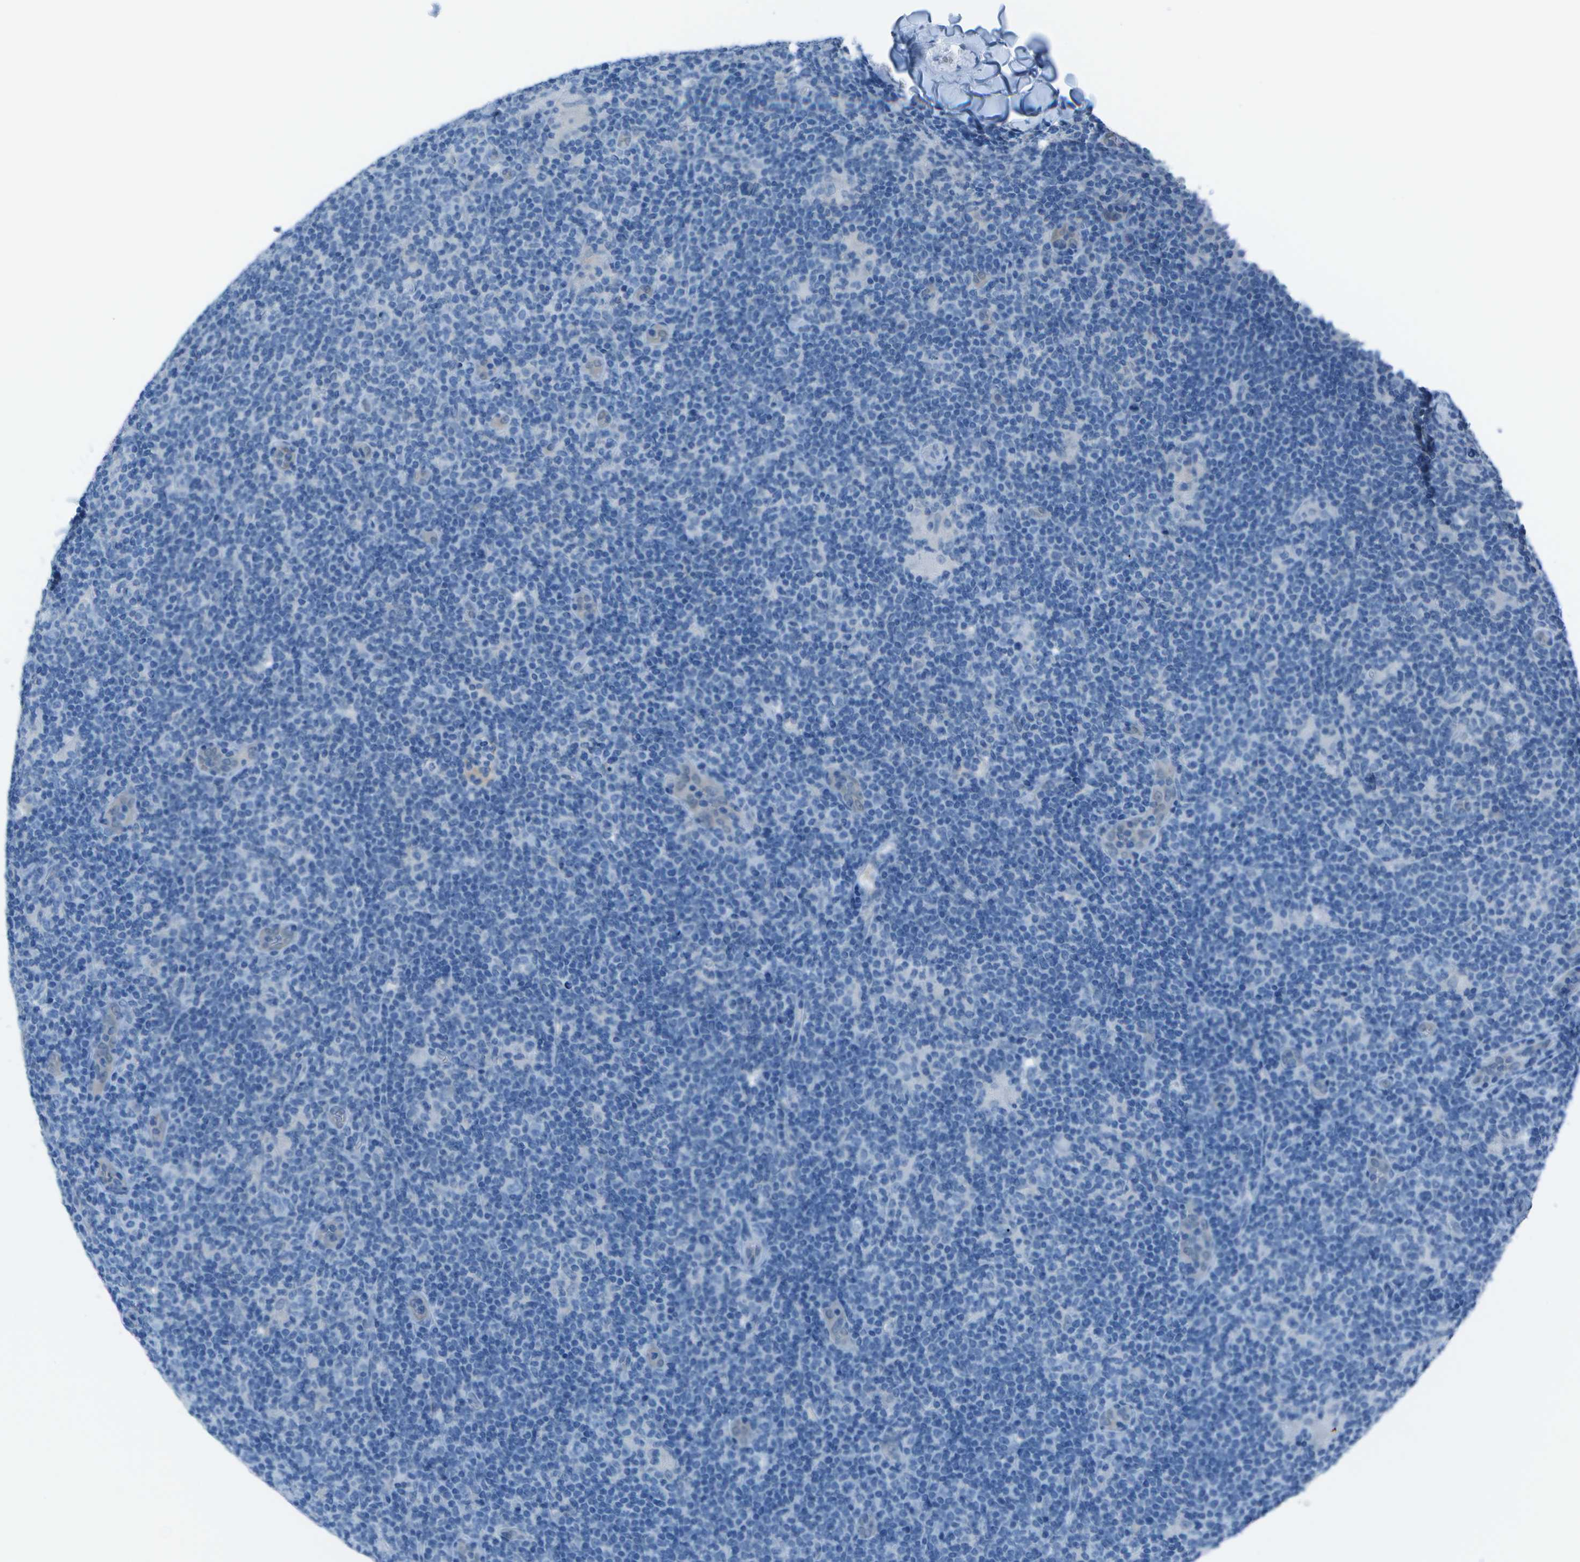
{"staining": {"intensity": "negative", "quantity": "none", "location": "none"}, "tissue": "lymphoma", "cell_type": "Tumor cells", "image_type": "cancer", "snomed": [{"axis": "morphology", "description": "Hodgkin's disease, NOS"}, {"axis": "topography", "description": "Lymph node"}], "caption": "This is a photomicrograph of IHC staining of Hodgkin's disease, which shows no expression in tumor cells.", "gene": "ASL", "patient": {"sex": "female", "age": 57}}